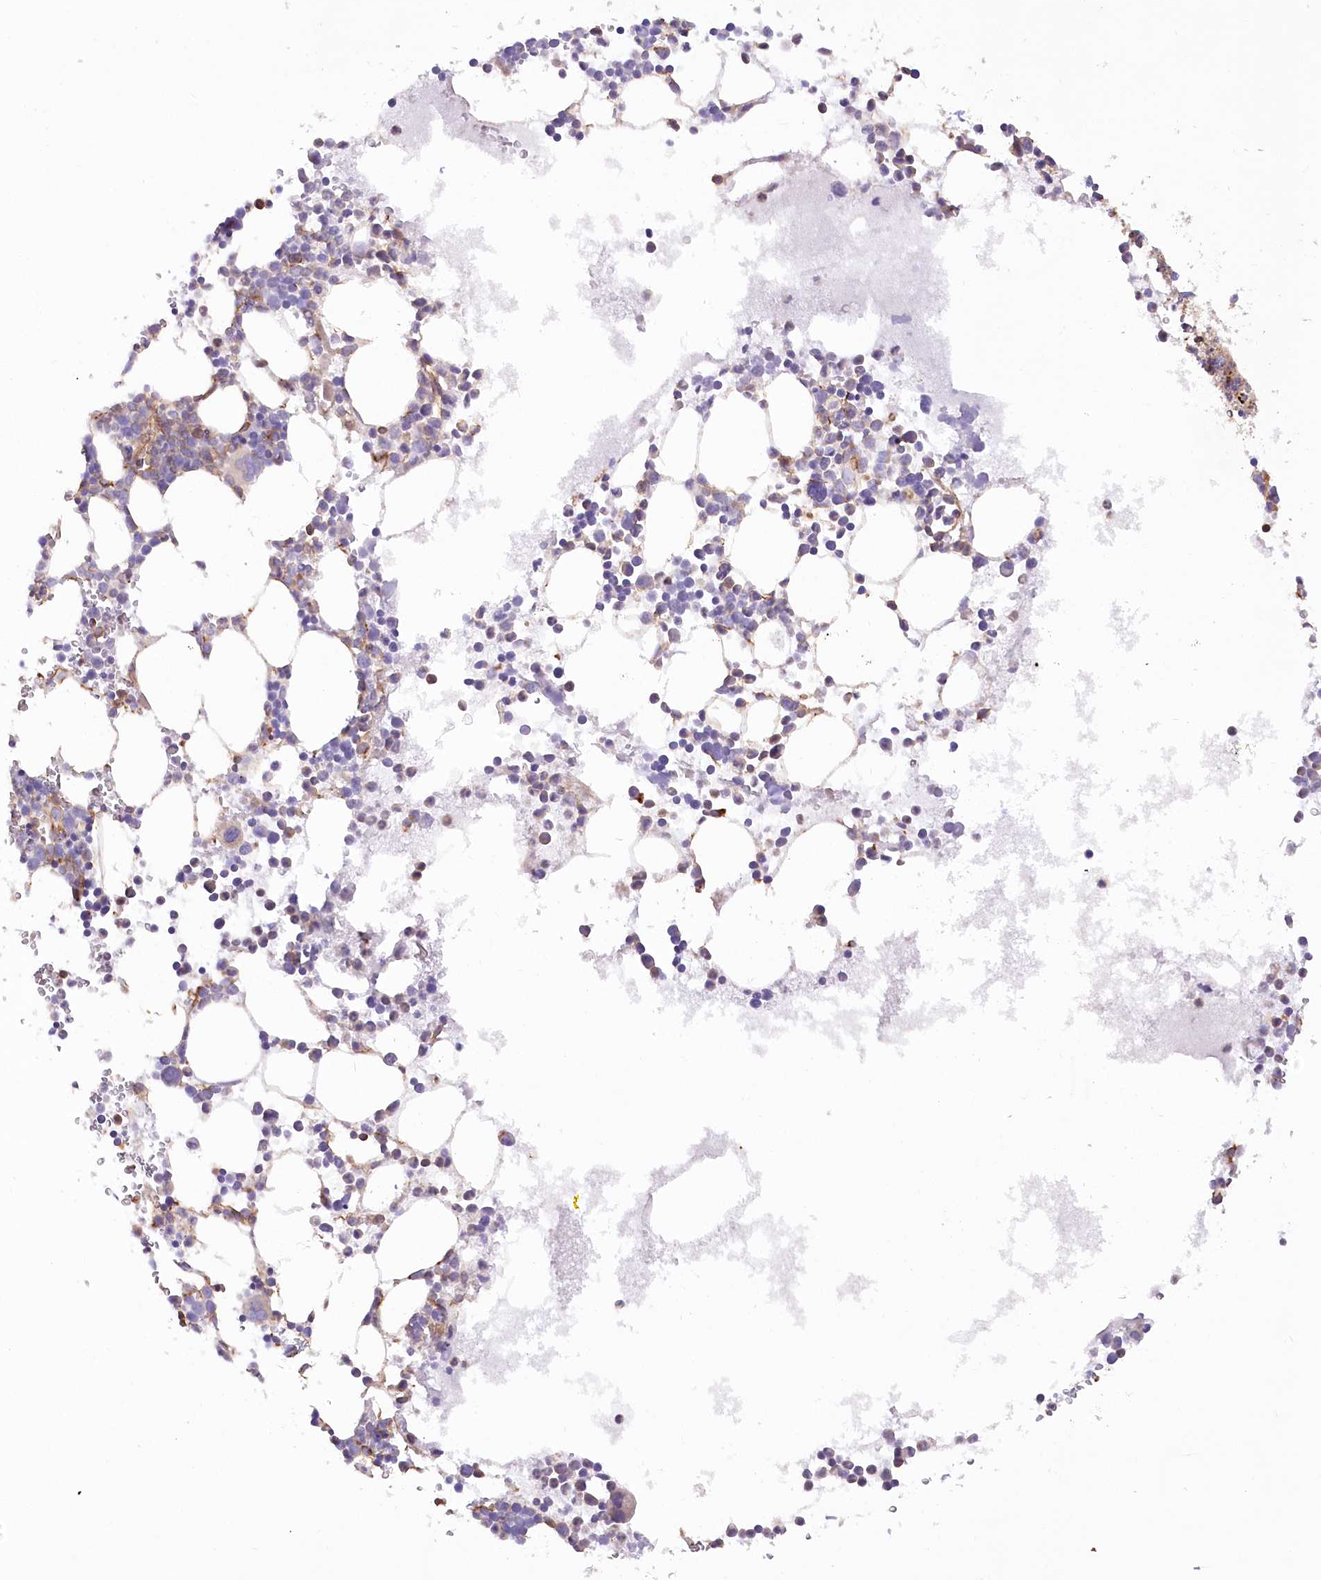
{"staining": {"intensity": "negative", "quantity": "none", "location": "none"}, "tissue": "bone marrow", "cell_type": "Hematopoietic cells", "image_type": "normal", "snomed": [{"axis": "morphology", "description": "Normal tissue, NOS"}, {"axis": "topography", "description": "Bone marrow"}], "caption": "Histopathology image shows no significant protein positivity in hematopoietic cells of normal bone marrow.", "gene": "SYNPO2", "patient": {"sex": "female", "age": 78}}